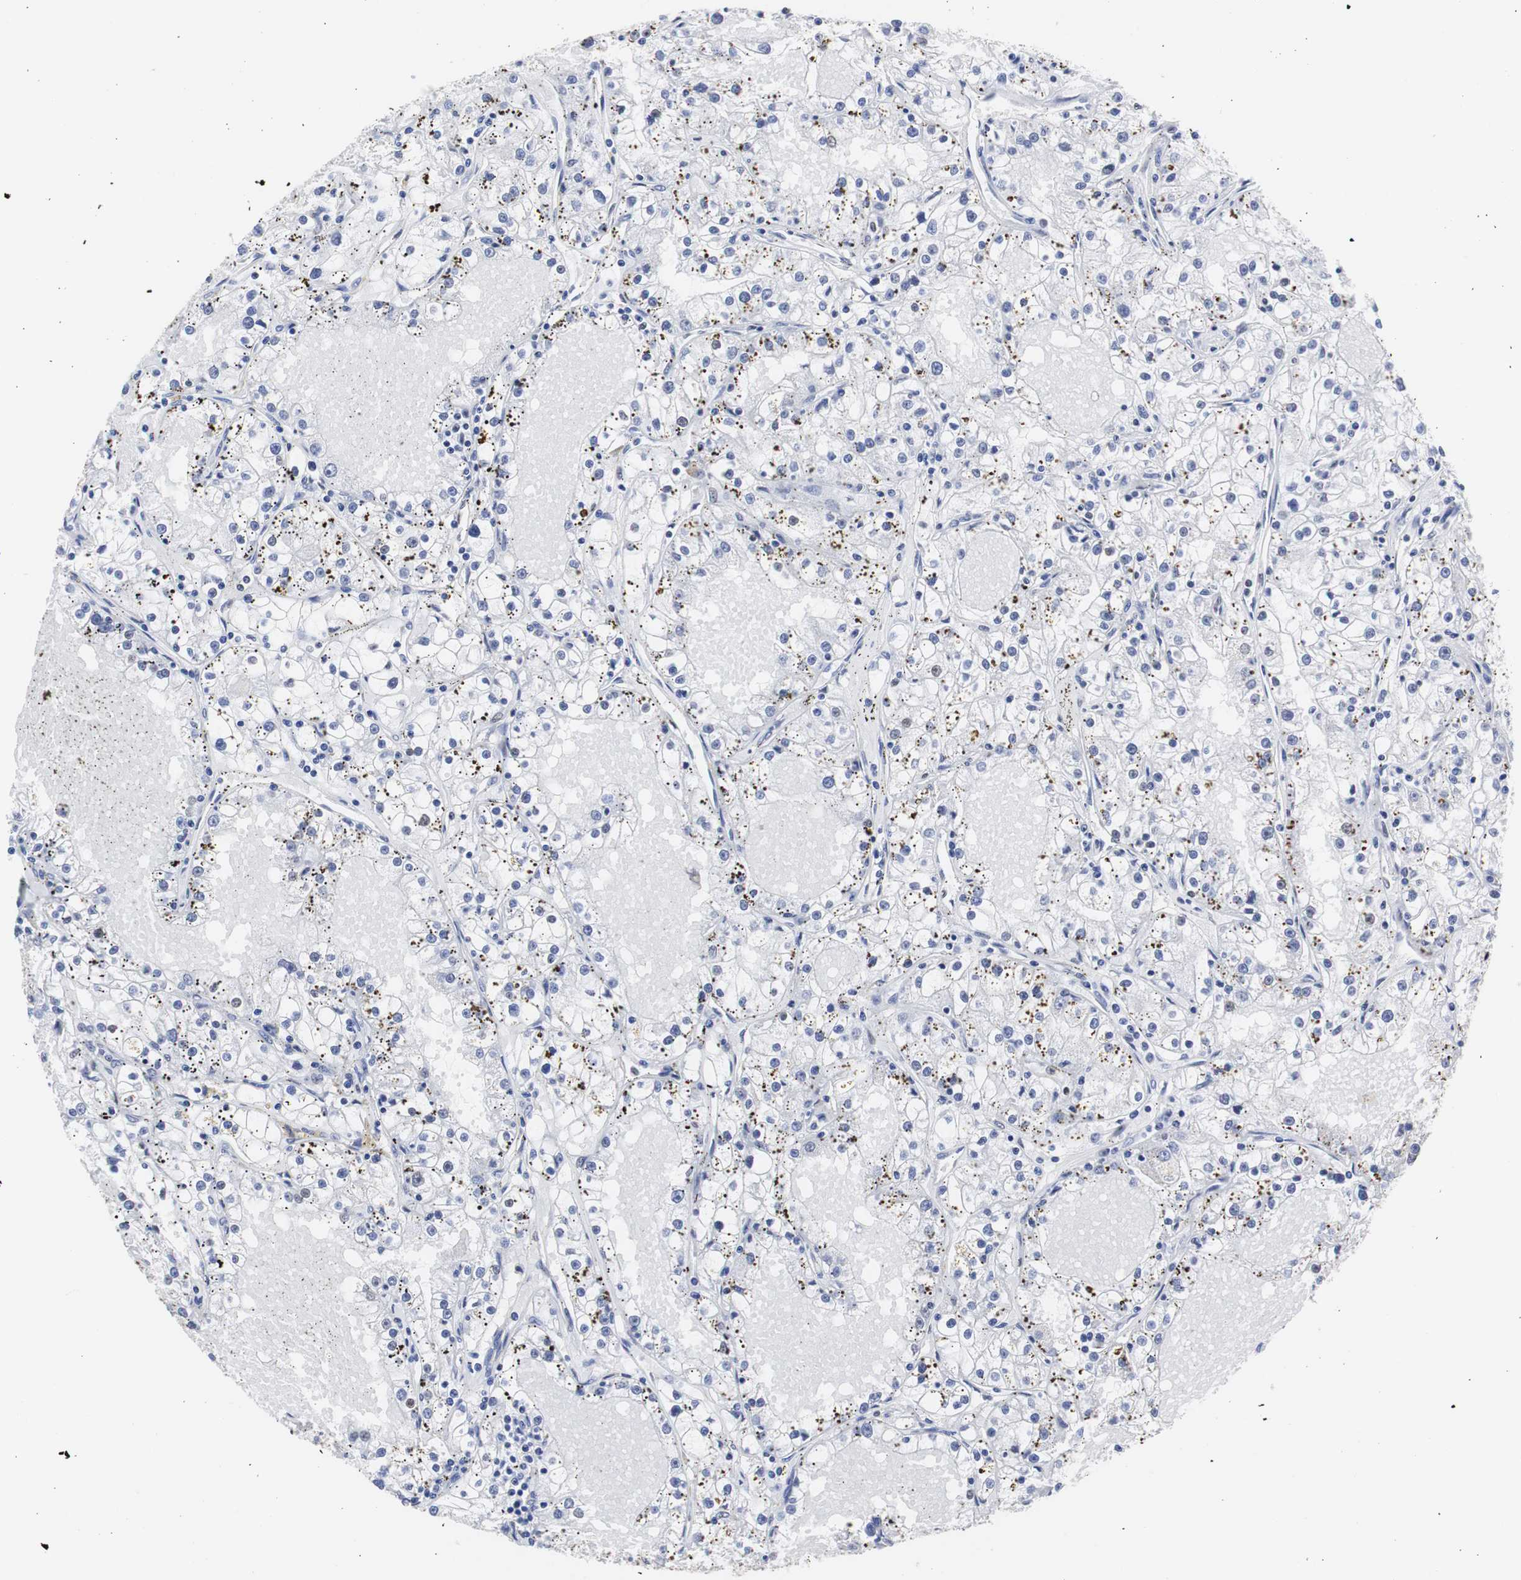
{"staining": {"intensity": "negative", "quantity": "none", "location": "none"}, "tissue": "renal cancer", "cell_type": "Tumor cells", "image_type": "cancer", "snomed": [{"axis": "morphology", "description": "Adenocarcinoma, NOS"}, {"axis": "topography", "description": "Kidney"}], "caption": "Renal adenocarcinoma was stained to show a protein in brown. There is no significant staining in tumor cells. (IHC, brightfield microscopy, high magnification).", "gene": "HNRNPH2", "patient": {"sex": "male", "age": 56}}